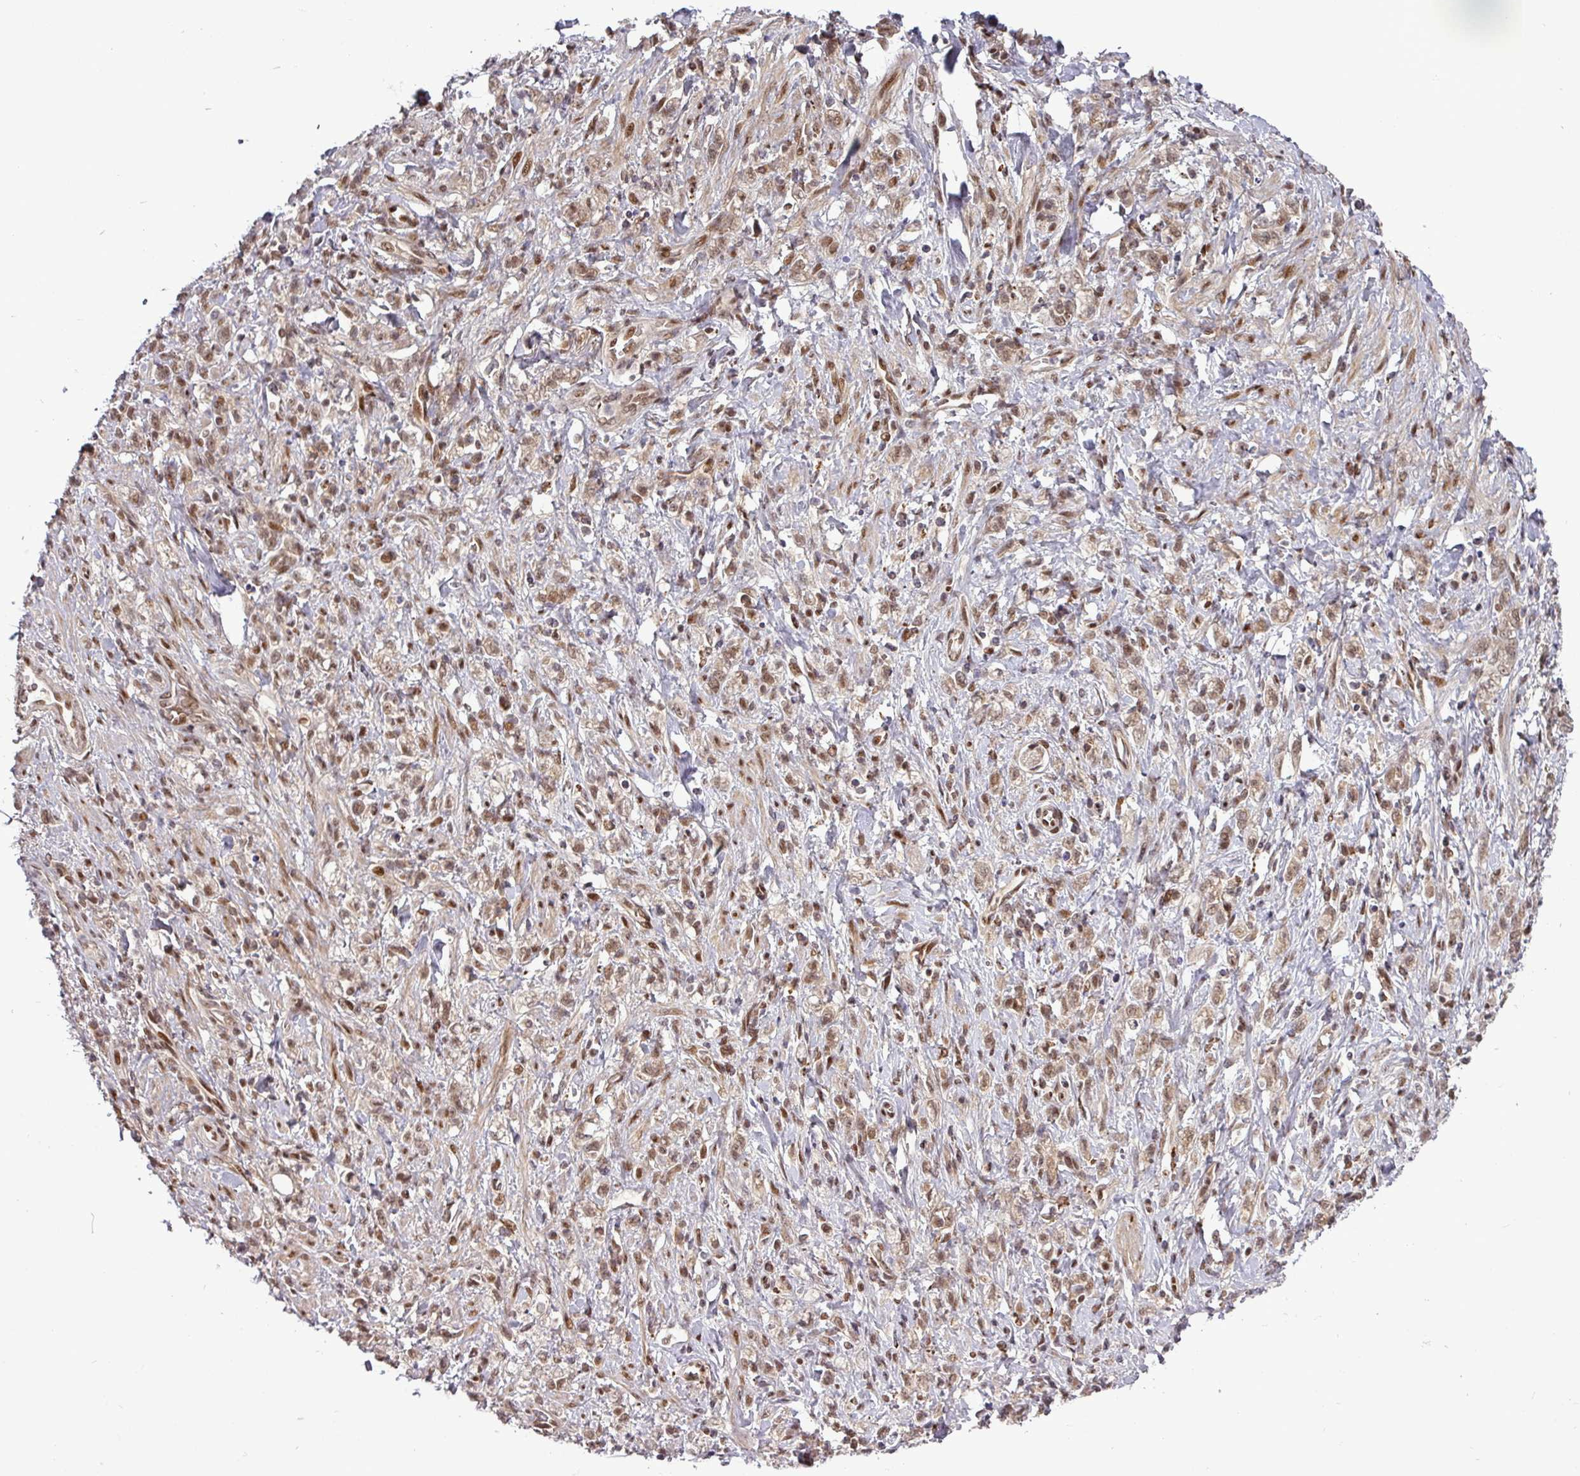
{"staining": {"intensity": "moderate", "quantity": ">75%", "location": "nuclear"}, "tissue": "stomach cancer", "cell_type": "Tumor cells", "image_type": "cancer", "snomed": [{"axis": "morphology", "description": "Adenocarcinoma, NOS"}, {"axis": "topography", "description": "Stomach"}], "caption": "High-power microscopy captured an IHC micrograph of stomach cancer, revealing moderate nuclear staining in about >75% of tumor cells.", "gene": "CIC", "patient": {"sex": "male", "age": 77}}